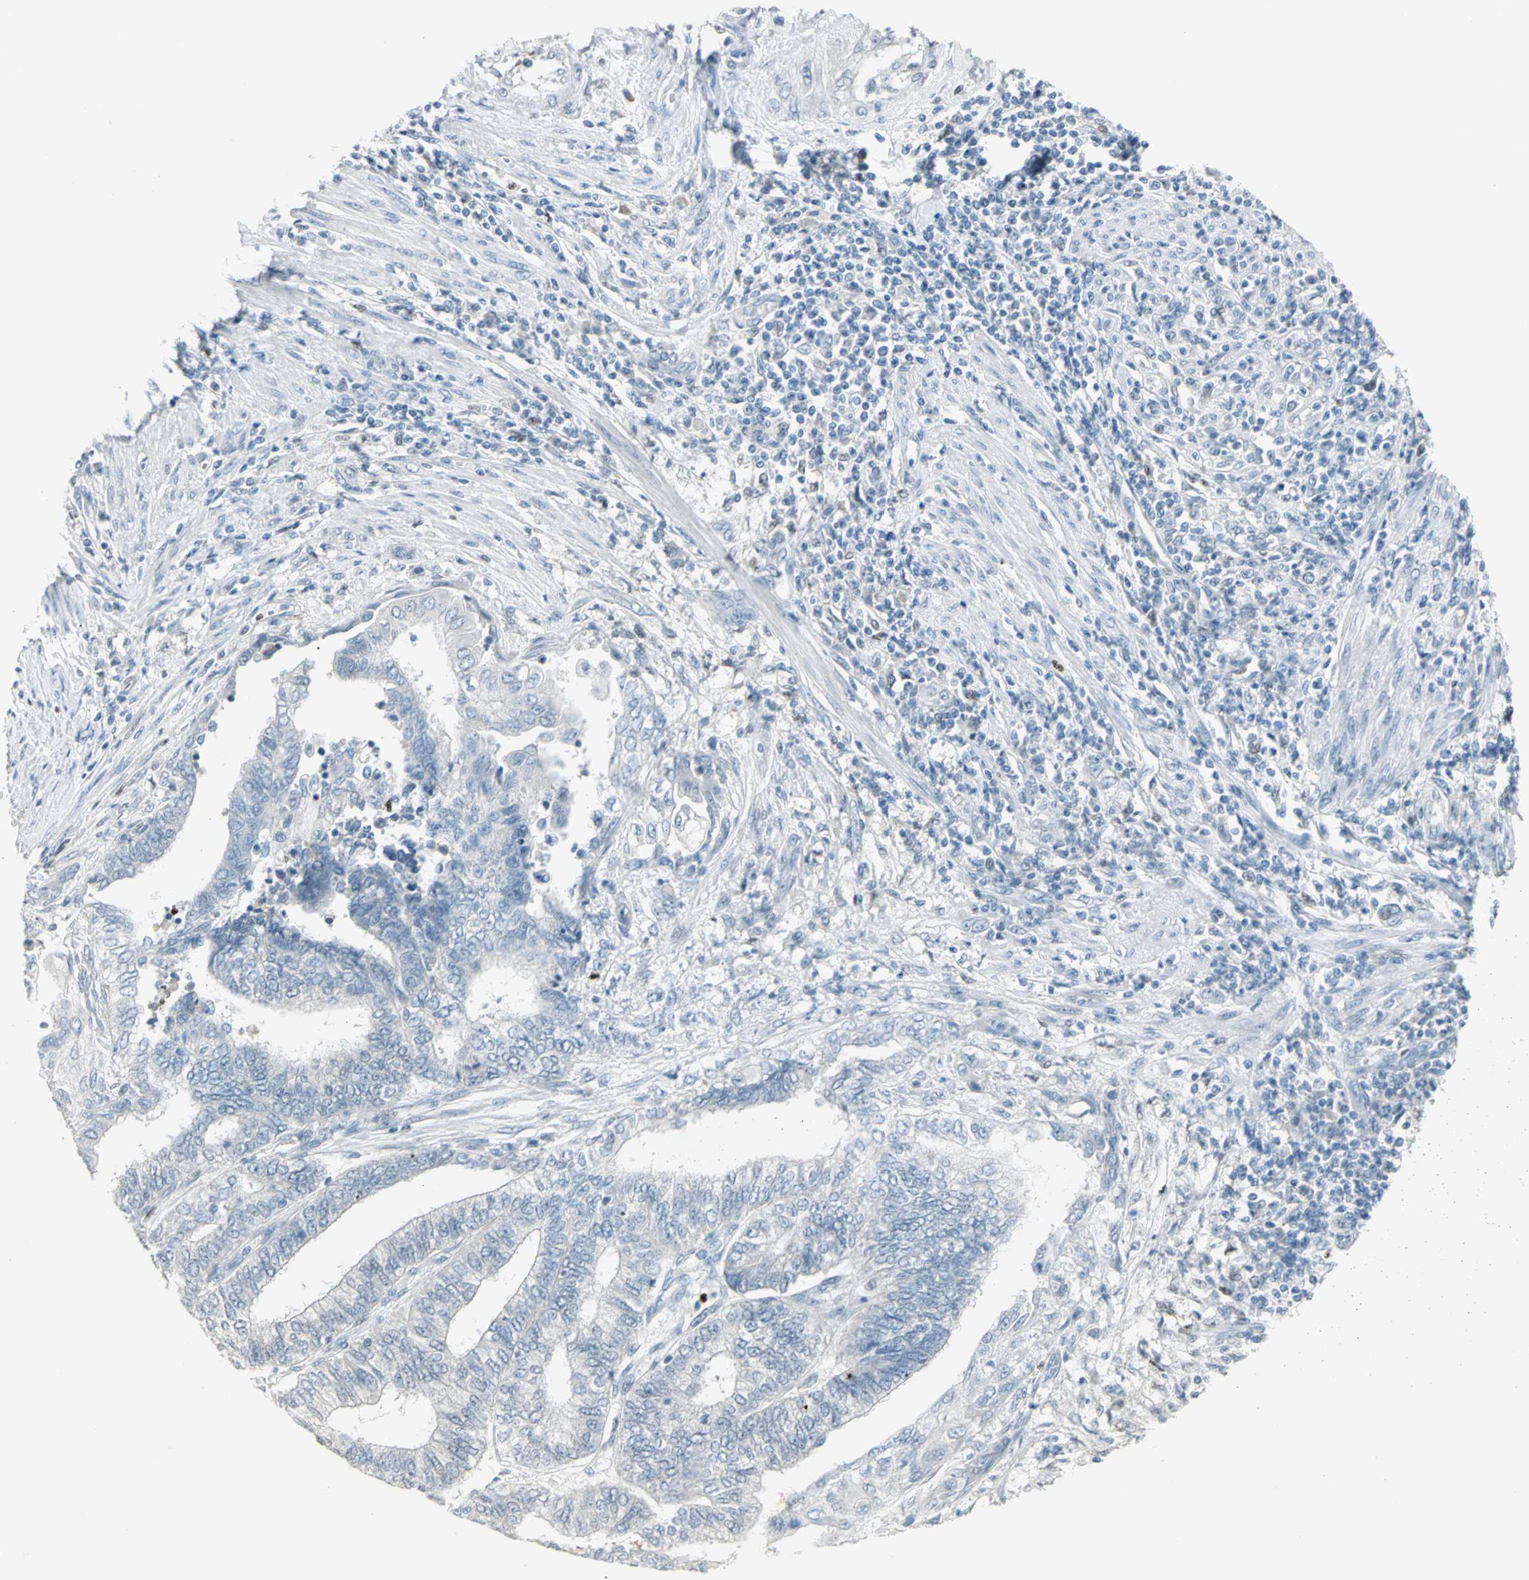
{"staining": {"intensity": "negative", "quantity": "none", "location": "none"}, "tissue": "endometrial cancer", "cell_type": "Tumor cells", "image_type": "cancer", "snomed": [{"axis": "morphology", "description": "Adenocarcinoma, NOS"}, {"axis": "topography", "description": "Uterus"}, {"axis": "topography", "description": "Endometrium"}], "caption": "This is an immunohistochemistry (IHC) image of endometrial cancer. There is no expression in tumor cells.", "gene": "BCL6", "patient": {"sex": "female", "age": 70}}